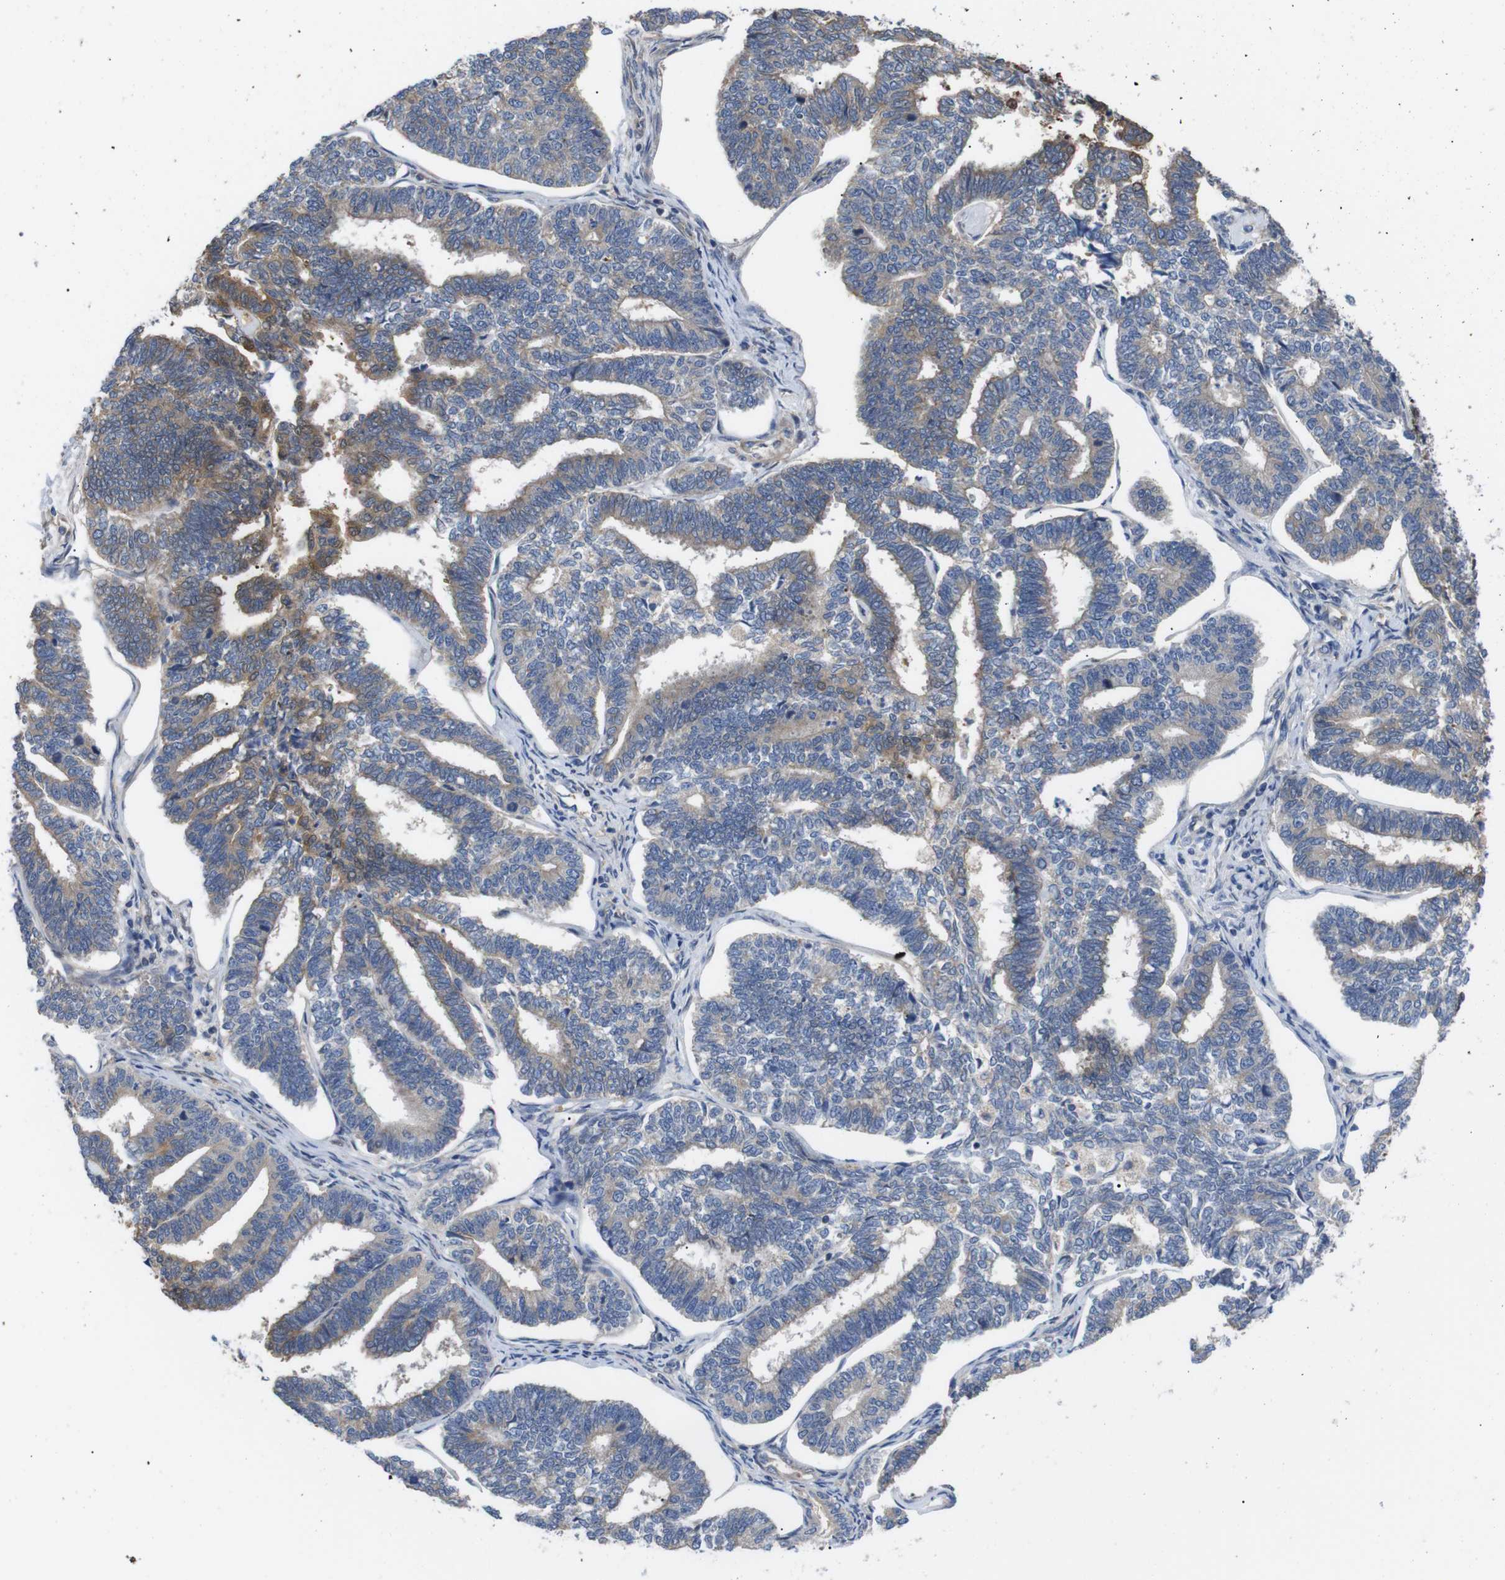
{"staining": {"intensity": "weak", "quantity": ">75%", "location": "cytoplasmic/membranous"}, "tissue": "endometrial cancer", "cell_type": "Tumor cells", "image_type": "cancer", "snomed": [{"axis": "morphology", "description": "Adenocarcinoma, NOS"}, {"axis": "topography", "description": "Endometrium"}], "caption": "Protein staining shows weak cytoplasmic/membranous staining in approximately >75% of tumor cells in endometrial cancer.", "gene": "DDR1", "patient": {"sex": "female", "age": 70}}